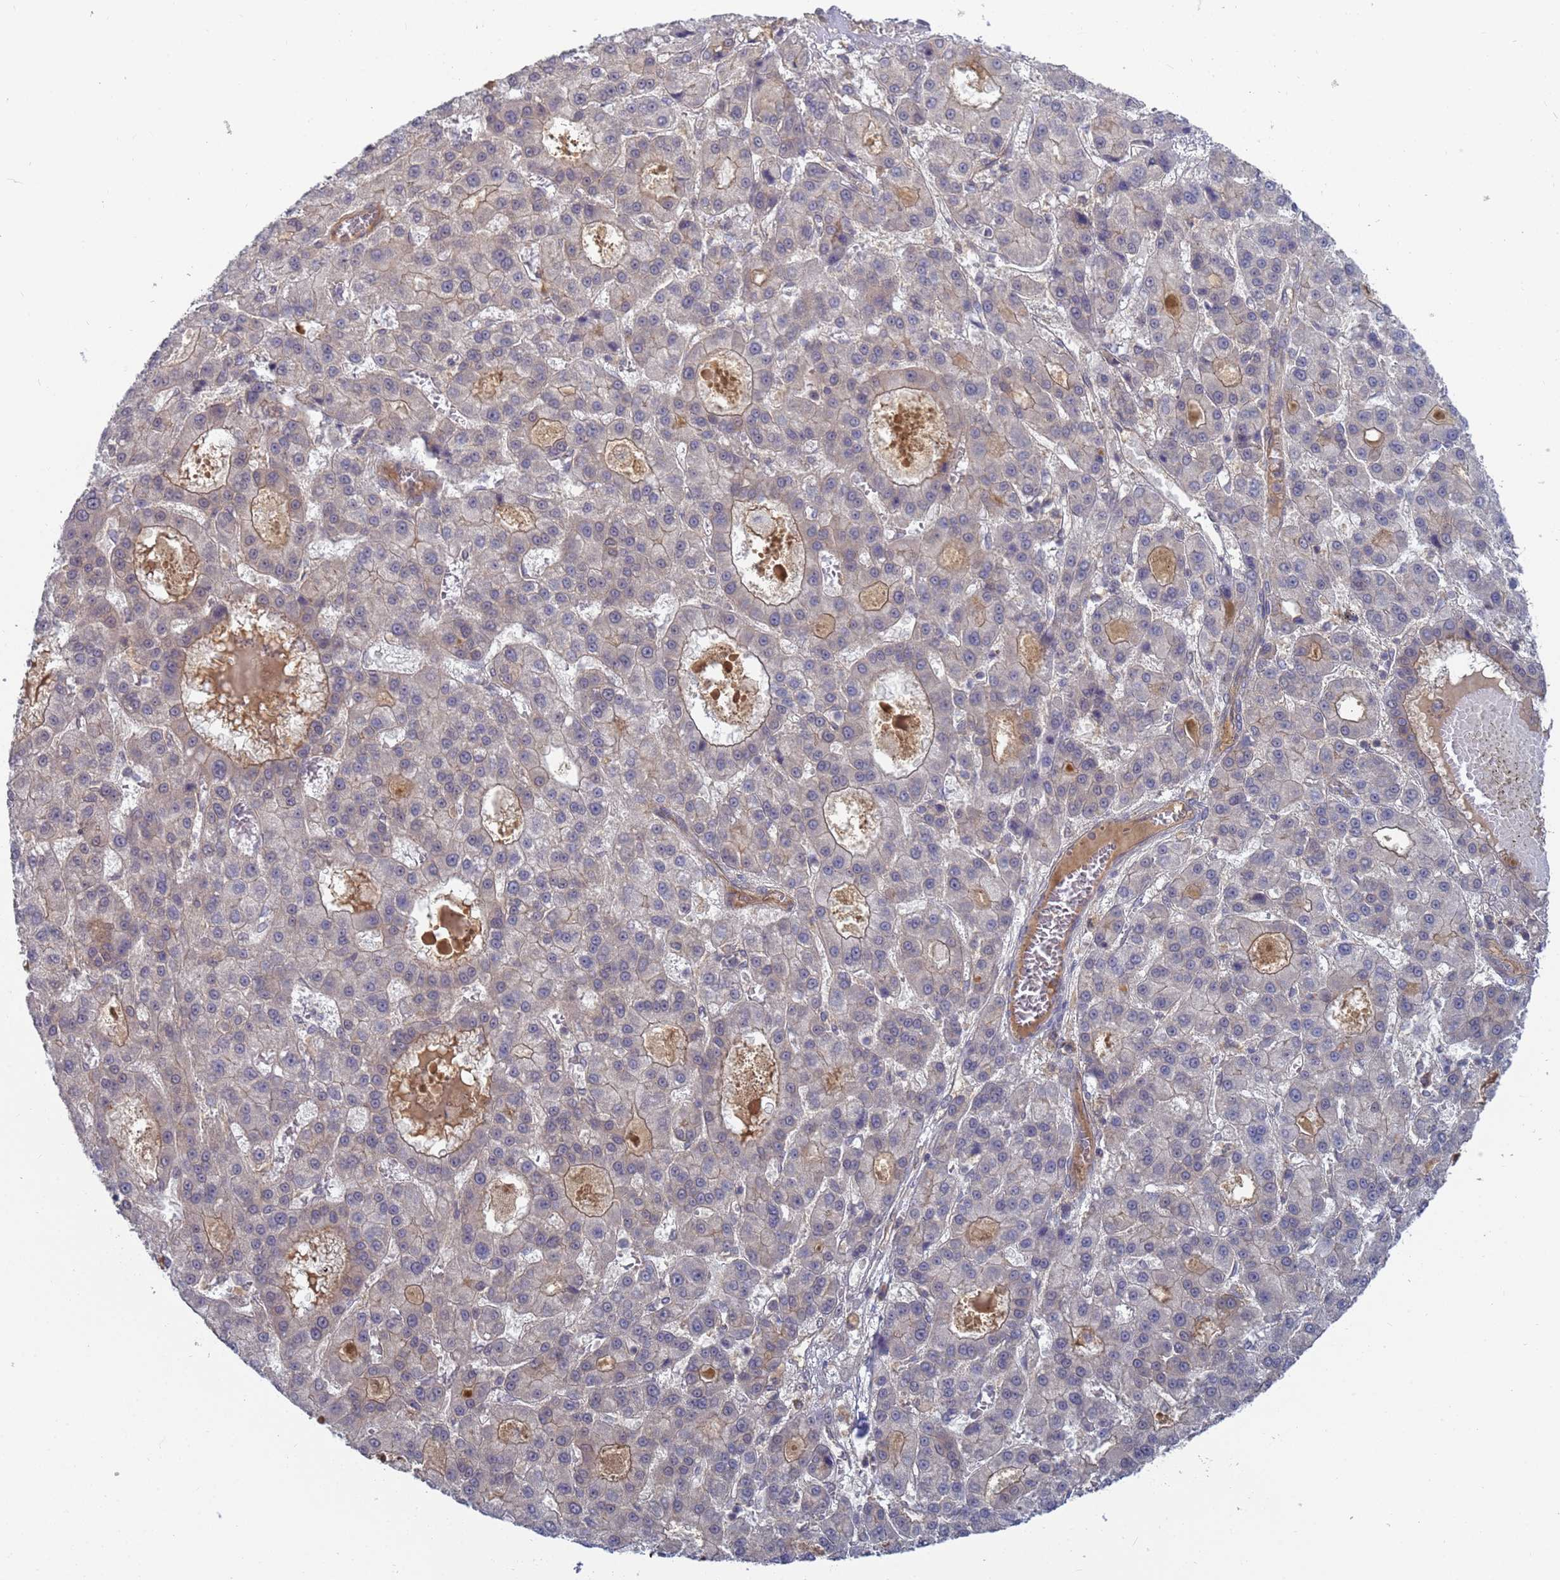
{"staining": {"intensity": "weak", "quantity": "<25%", "location": "cytoplasmic/membranous"}, "tissue": "liver cancer", "cell_type": "Tumor cells", "image_type": "cancer", "snomed": [{"axis": "morphology", "description": "Carcinoma, Hepatocellular, NOS"}, {"axis": "topography", "description": "Liver"}], "caption": "High magnification brightfield microscopy of hepatocellular carcinoma (liver) stained with DAB (3,3'-diaminobenzidine) (brown) and counterstained with hematoxylin (blue): tumor cells show no significant expression. (DAB IHC with hematoxylin counter stain).", "gene": "SHARPIN", "patient": {"sex": "male", "age": 70}}